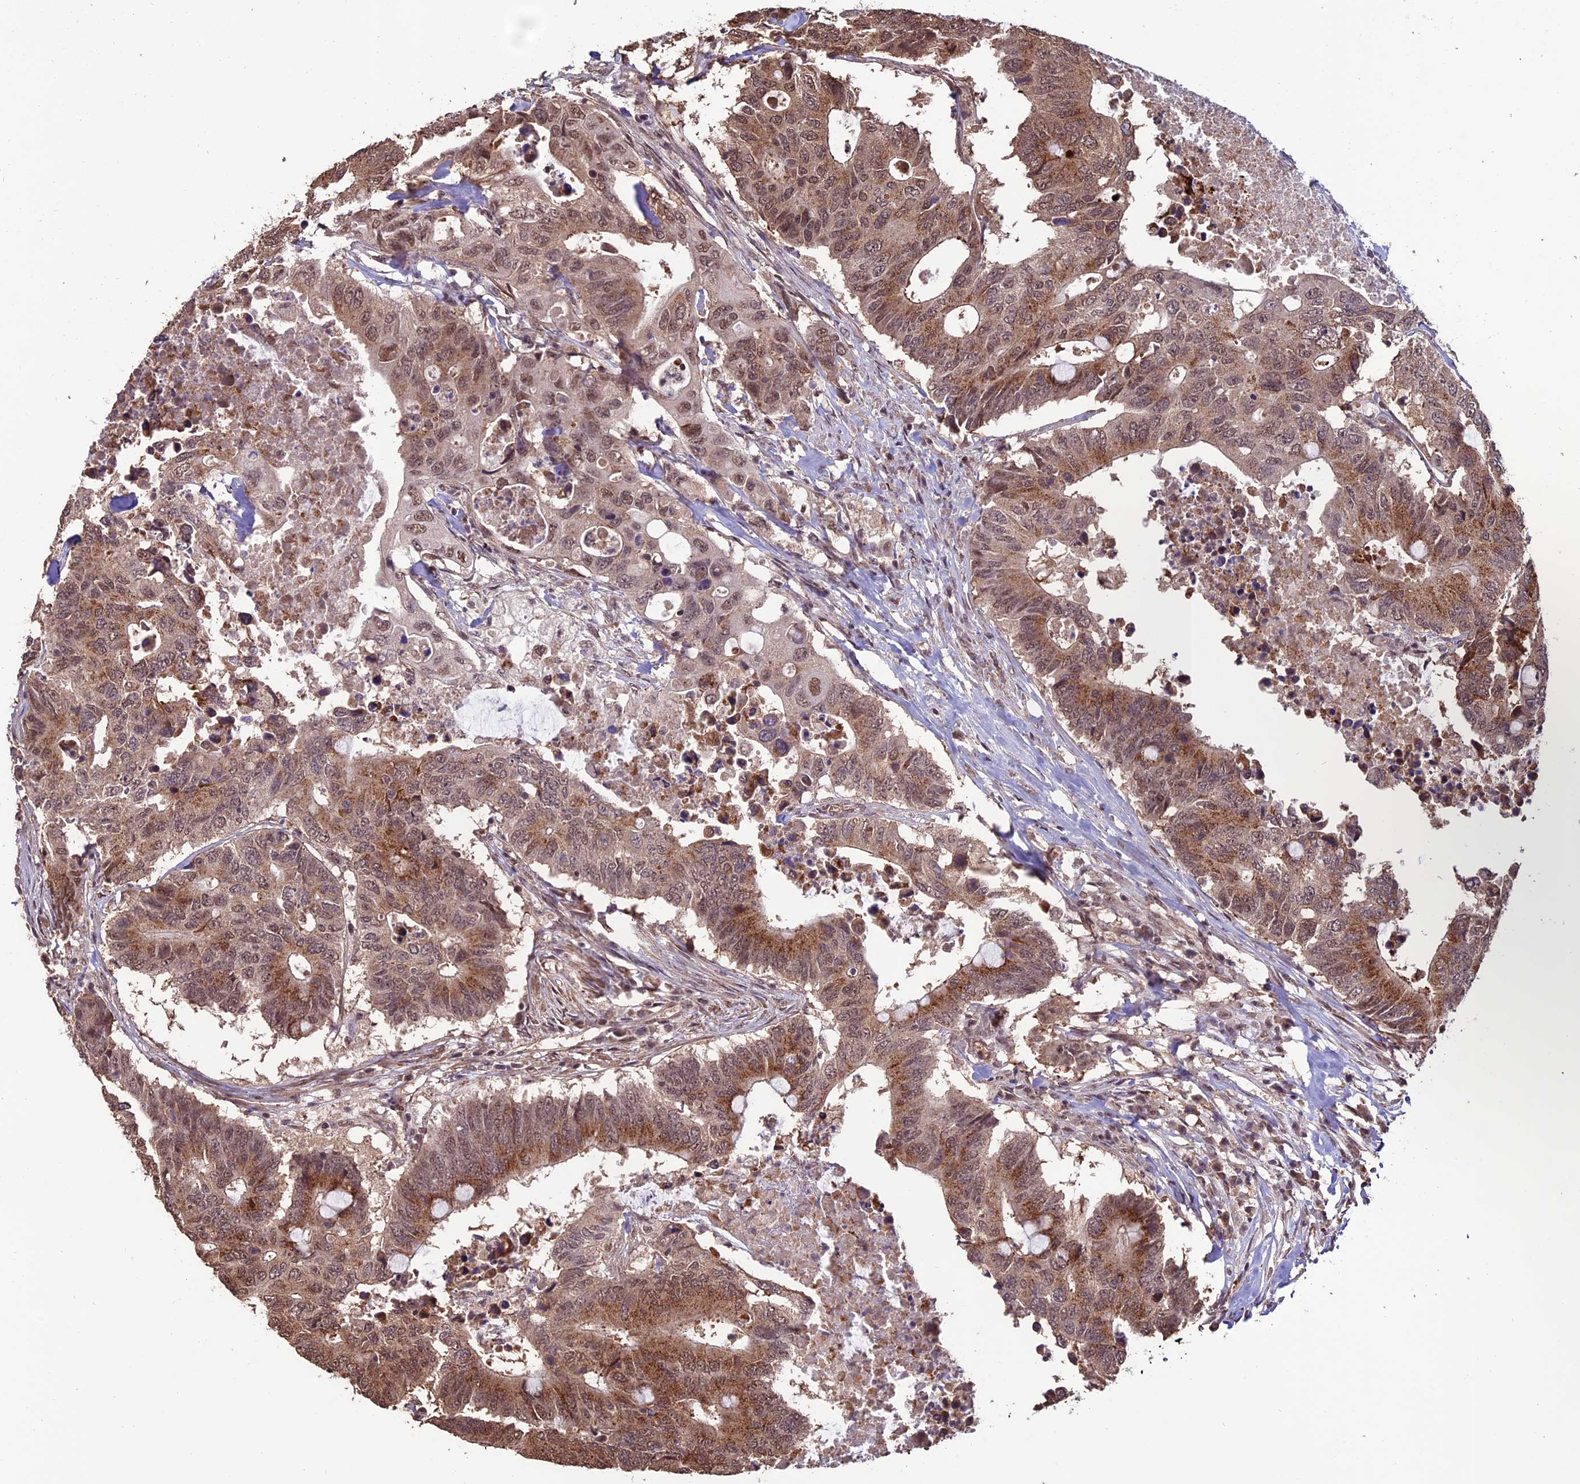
{"staining": {"intensity": "moderate", "quantity": ">75%", "location": "cytoplasmic/membranous,nuclear"}, "tissue": "colorectal cancer", "cell_type": "Tumor cells", "image_type": "cancer", "snomed": [{"axis": "morphology", "description": "Adenocarcinoma, NOS"}, {"axis": "topography", "description": "Colon"}], "caption": "Adenocarcinoma (colorectal) stained with immunohistochemistry exhibits moderate cytoplasmic/membranous and nuclear staining in approximately >75% of tumor cells.", "gene": "CABIN1", "patient": {"sex": "male", "age": 71}}